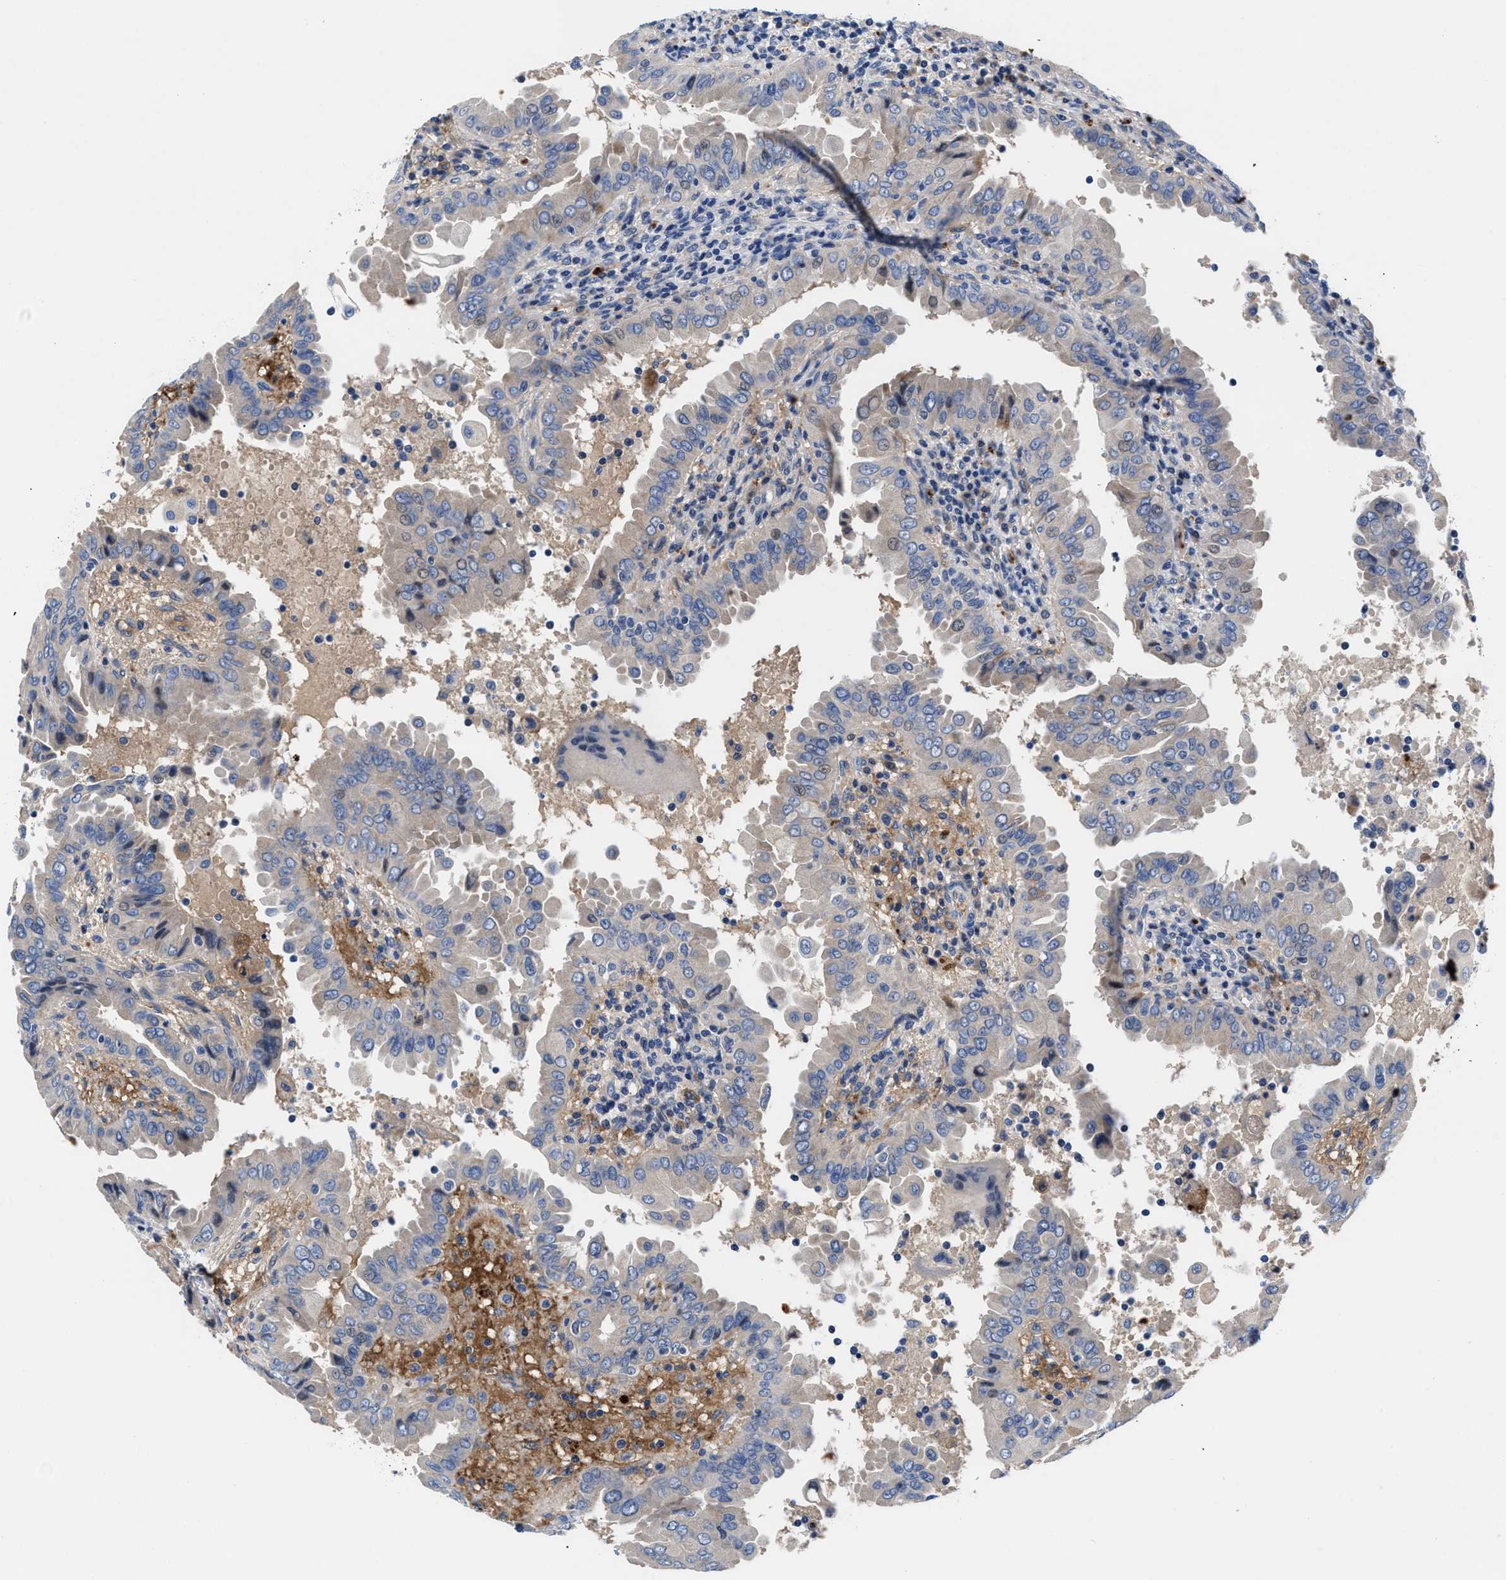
{"staining": {"intensity": "negative", "quantity": "none", "location": "none"}, "tissue": "thyroid cancer", "cell_type": "Tumor cells", "image_type": "cancer", "snomed": [{"axis": "morphology", "description": "Papillary adenocarcinoma, NOS"}, {"axis": "topography", "description": "Thyroid gland"}], "caption": "This histopathology image is of thyroid cancer (papillary adenocarcinoma) stained with immunohistochemistry (IHC) to label a protein in brown with the nuclei are counter-stained blue. There is no positivity in tumor cells.", "gene": "DHRS13", "patient": {"sex": "male", "age": 33}}